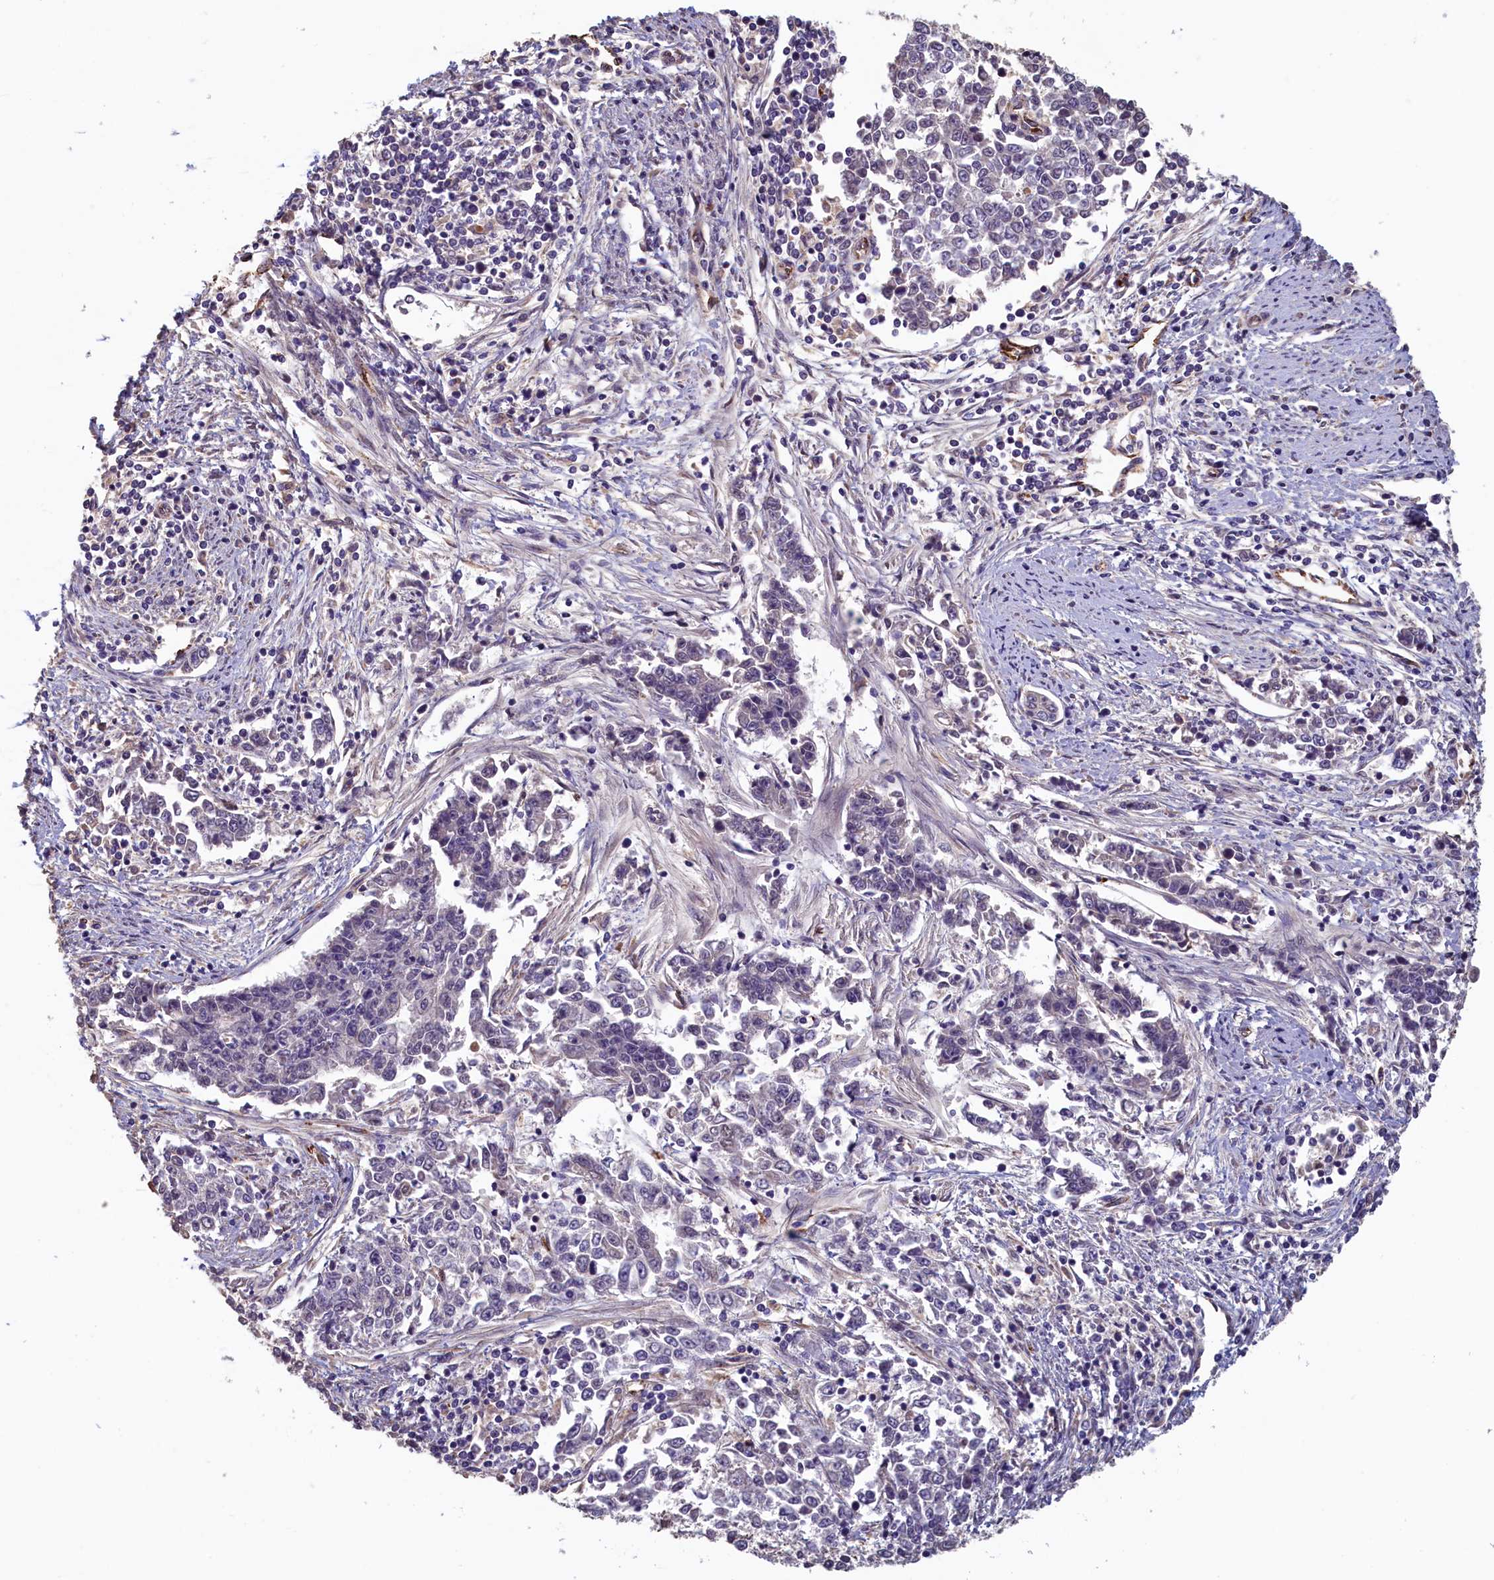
{"staining": {"intensity": "negative", "quantity": "none", "location": "none"}, "tissue": "endometrial cancer", "cell_type": "Tumor cells", "image_type": "cancer", "snomed": [{"axis": "morphology", "description": "Adenocarcinoma, NOS"}, {"axis": "topography", "description": "Endometrium"}], "caption": "Tumor cells are negative for brown protein staining in endometrial cancer (adenocarcinoma). (Stains: DAB IHC with hematoxylin counter stain, Microscopy: brightfield microscopy at high magnification).", "gene": "ACSBG1", "patient": {"sex": "female", "age": 50}}